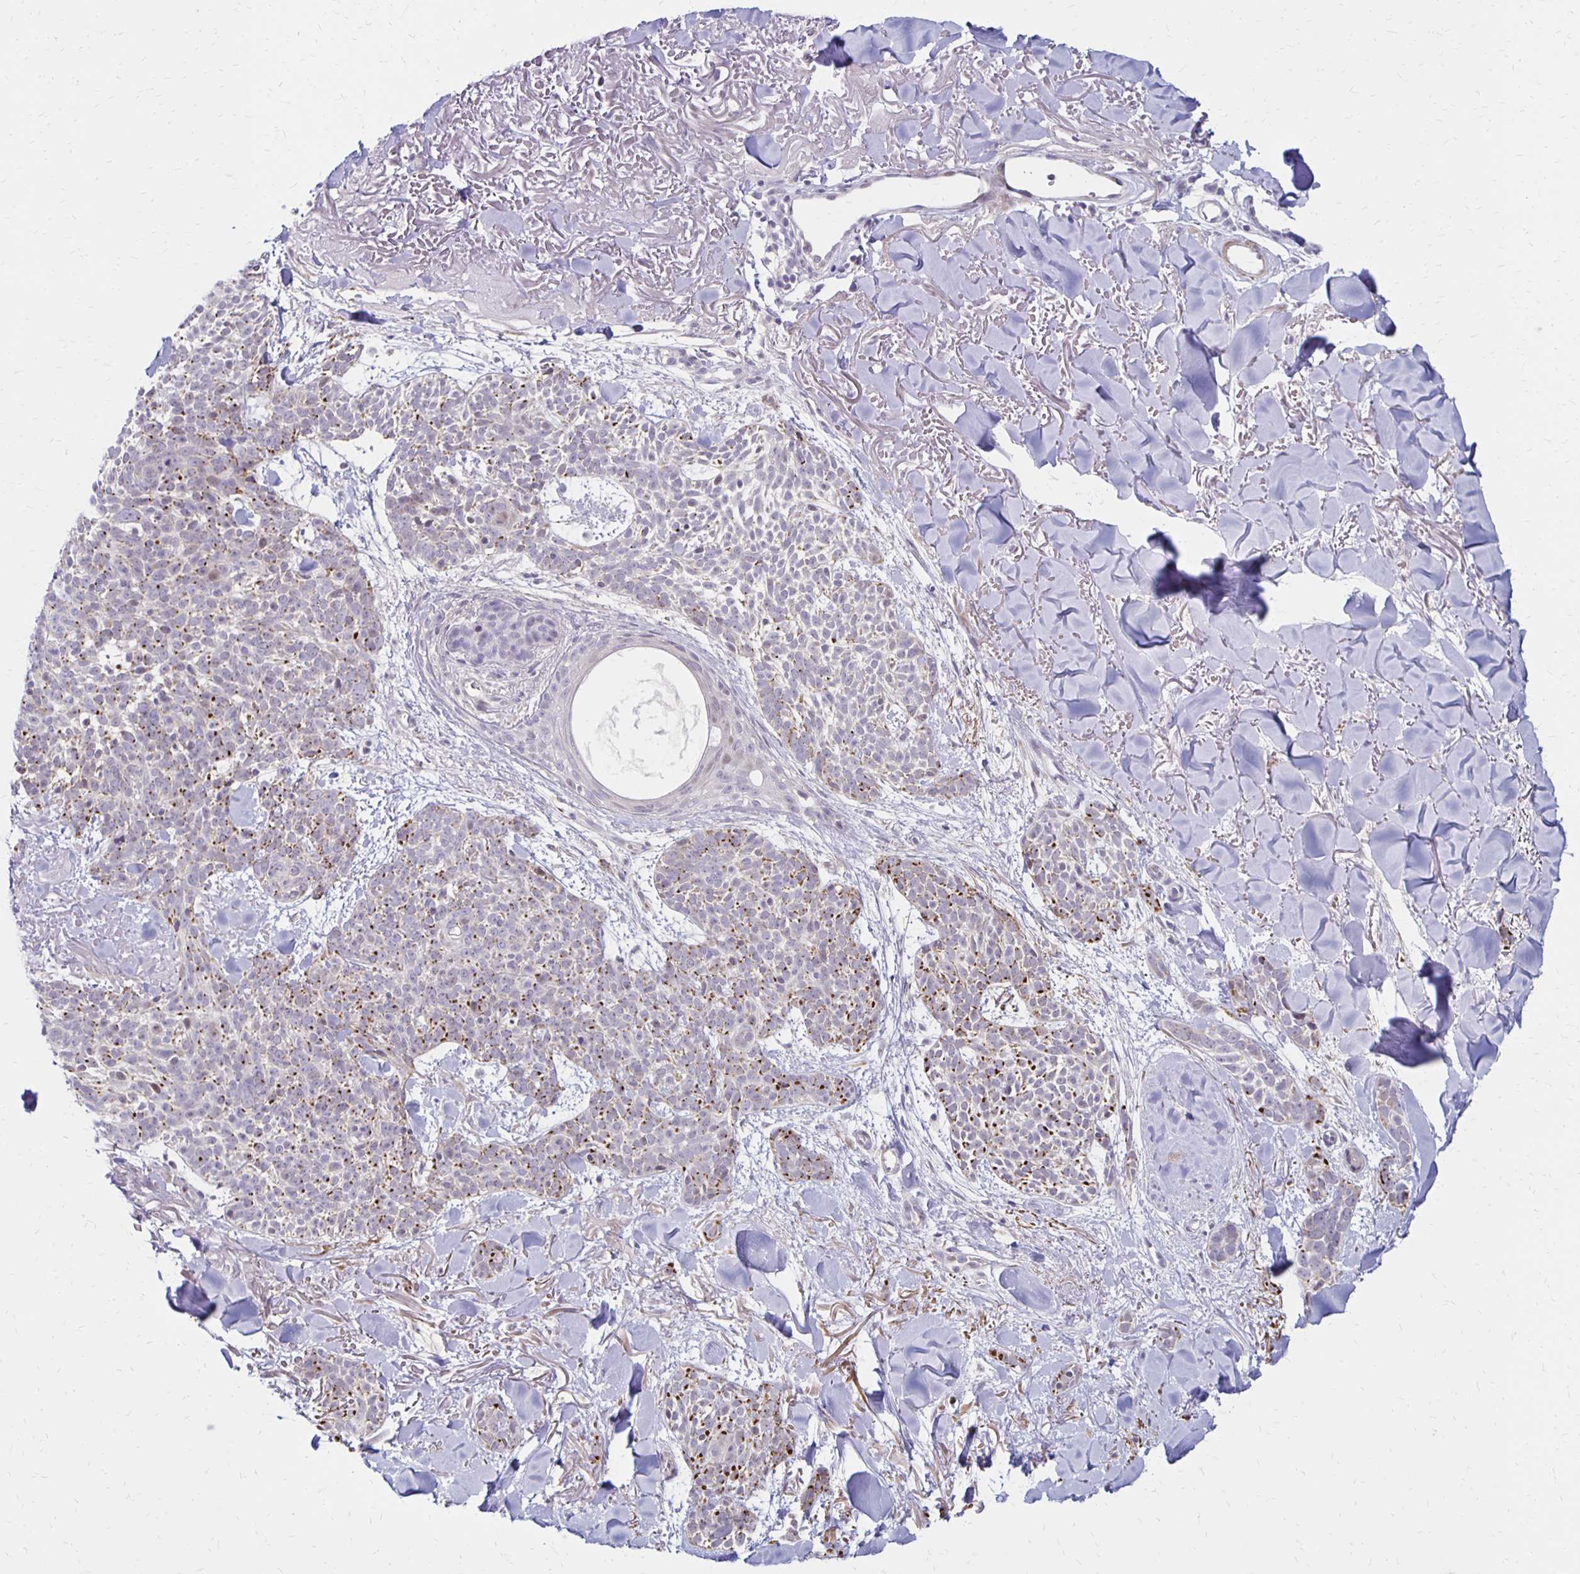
{"staining": {"intensity": "moderate", "quantity": "25%-75%", "location": "cytoplasmic/membranous"}, "tissue": "skin cancer", "cell_type": "Tumor cells", "image_type": "cancer", "snomed": [{"axis": "morphology", "description": "Basal cell carcinoma"}, {"axis": "morphology", "description": "BCC, high aggressive"}, {"axis": "topography", "description": "Skin"}], "caption": "Moderate cytoplasmic/membranous positivity is seen in about 25%-75% of tumor cells in basal cell carcinoma (skin).", "gene": "DAGLA", "patient": {"sex": "female", "age": 86}}